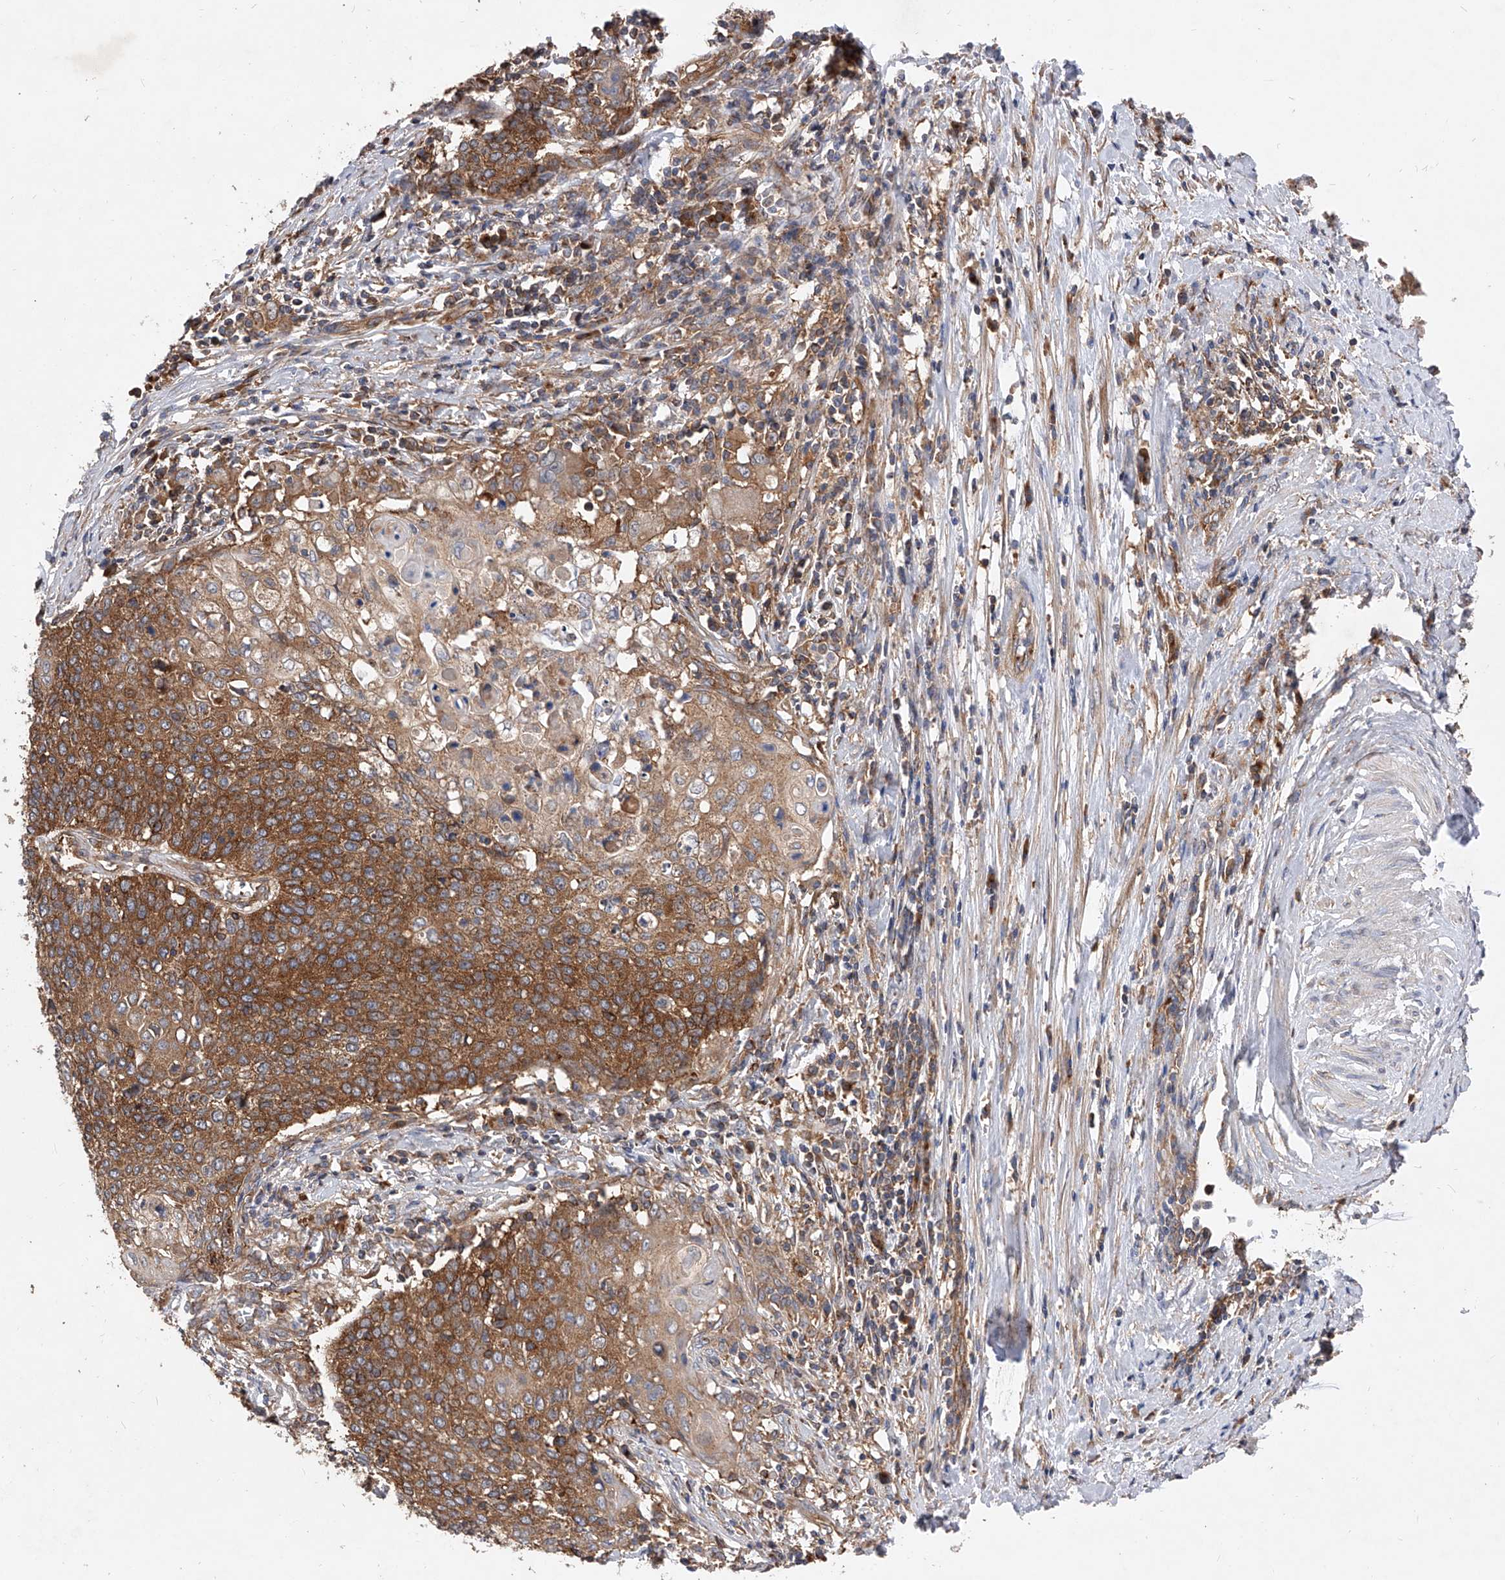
{"staining": {"intensity": "moderate", "quantity": ">75%", "location": "cytoplasmic/membranous"}, "tissue": "cervical cancer", "cell_type": "Tumor cells", "image_type": "cancer", "snomed": [{"axis": "morphology", "description": "Squamous cell carcinoma, NOS"}, {"axis": "topography", "description": "Cervix"}], "caption": "Cervical cancer (squamous cell carcinoma) tissue shows moderate cytoplasmic/membranous positivity in about >75% of tumor cells, visualized by immunohistochemistry. The staining is performed using DAB (3,3'-diaminobenzidine) brown chromogen to label protein expression. The nuclei are counter-stained blue using hematoxylin.", "gene": "CFAP410", "patient": {"sex": "female", "age": 39}}